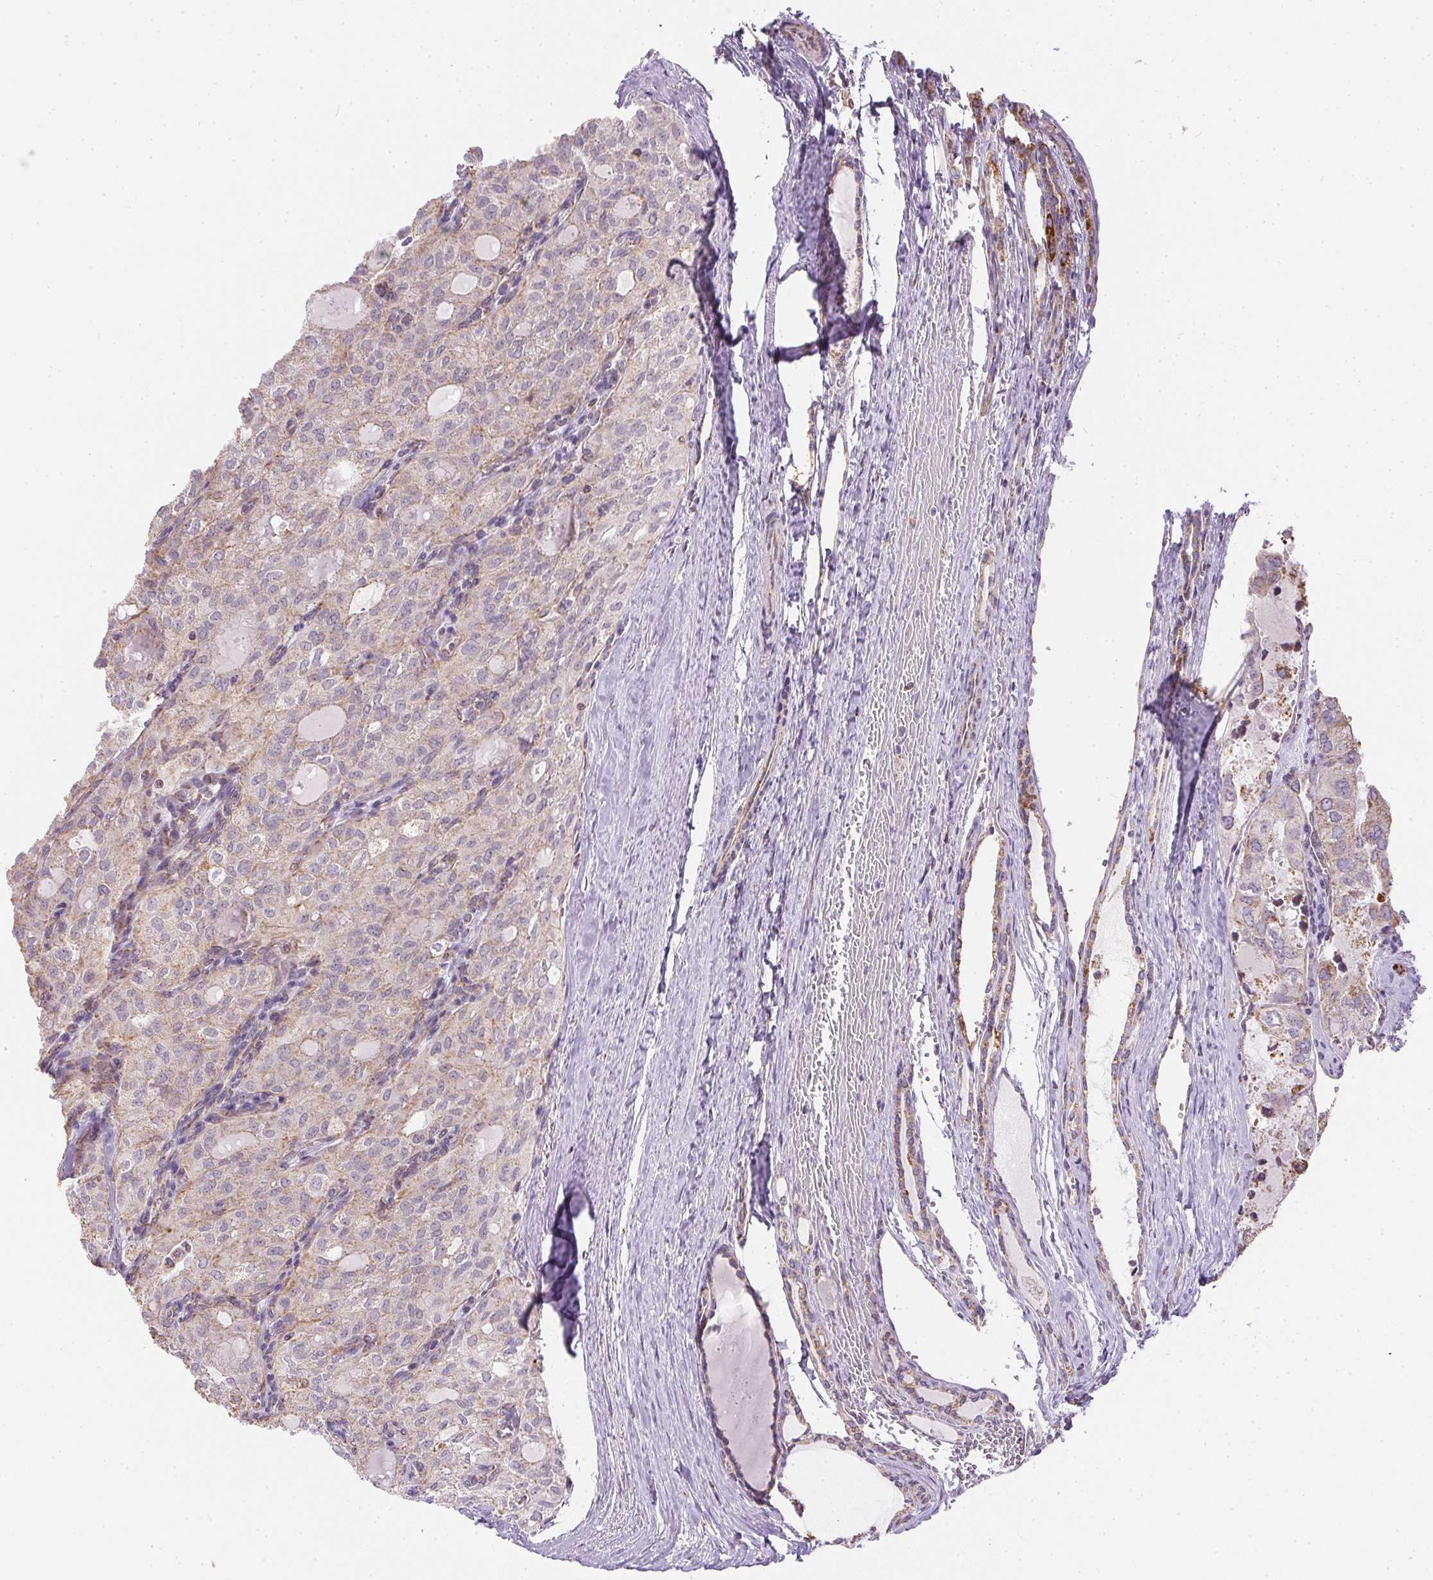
{"staining": {"intensity": "moderate", "quantity": "25%-75%", "location": "cytoplasmic/membranous"}, "tissue": "thyroid cancer", "cell_type": "Tumor cells", "image_type": "cancer", "snomed": [{"axis": "morphology", "description": "Follicular adenoma carcinoma, NOS"}, {"axis": "topography", "description": "Thyroid gland"}], "caption": "Moderate cytoplasmic/membranous staining for a protein is seen in about 25%-75% of tumor cells of thyroid cancer (follicular adenoma carcinoma) using IHC.", "gene": "MAPK11", "patient": {"sex": "male", "age": 75}}